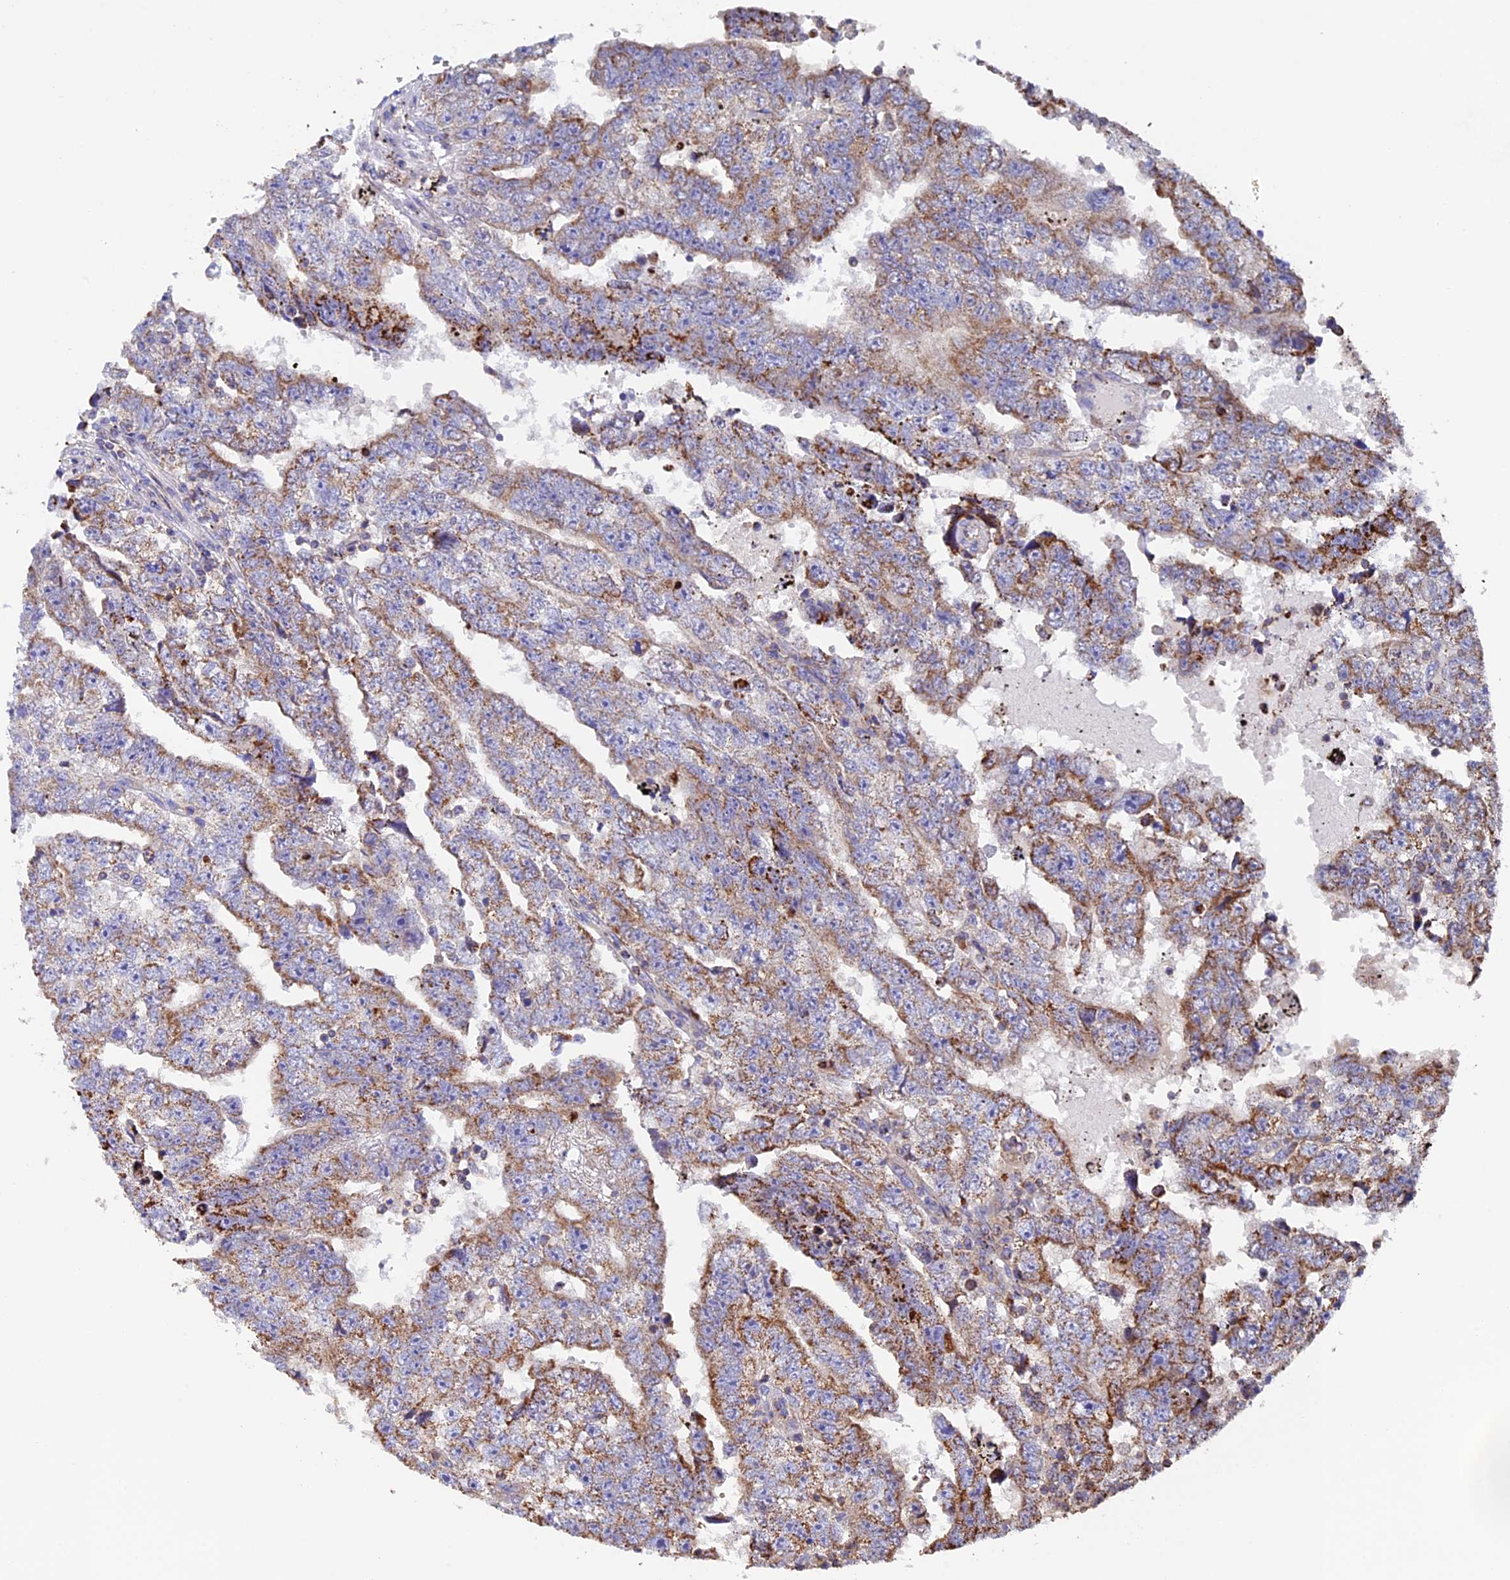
{"staining": {"intensity": "moderate", "quantity": ">75%", "location": "cytoplasmic/membranous"}, "tissue": "testis cancer", "cell_type": "Tumor cells", "image_type": "cancer", "snomed": [{"axis": "morphology", "description": "Carcinoma, Embryonal, NOS"}, {"axis": "topography", "description": "Testis"}], "caption": "This image demonstrates embryonal carcinoma (testis) stained with IHC to label a protein in brown. The cytoplasmic/membranous of tumor cells show moderate positivity for the protein. Nuclei are counter-stained blue.", "gene": "ADAT1", "patient": {"sex": "male", "age": 25}}